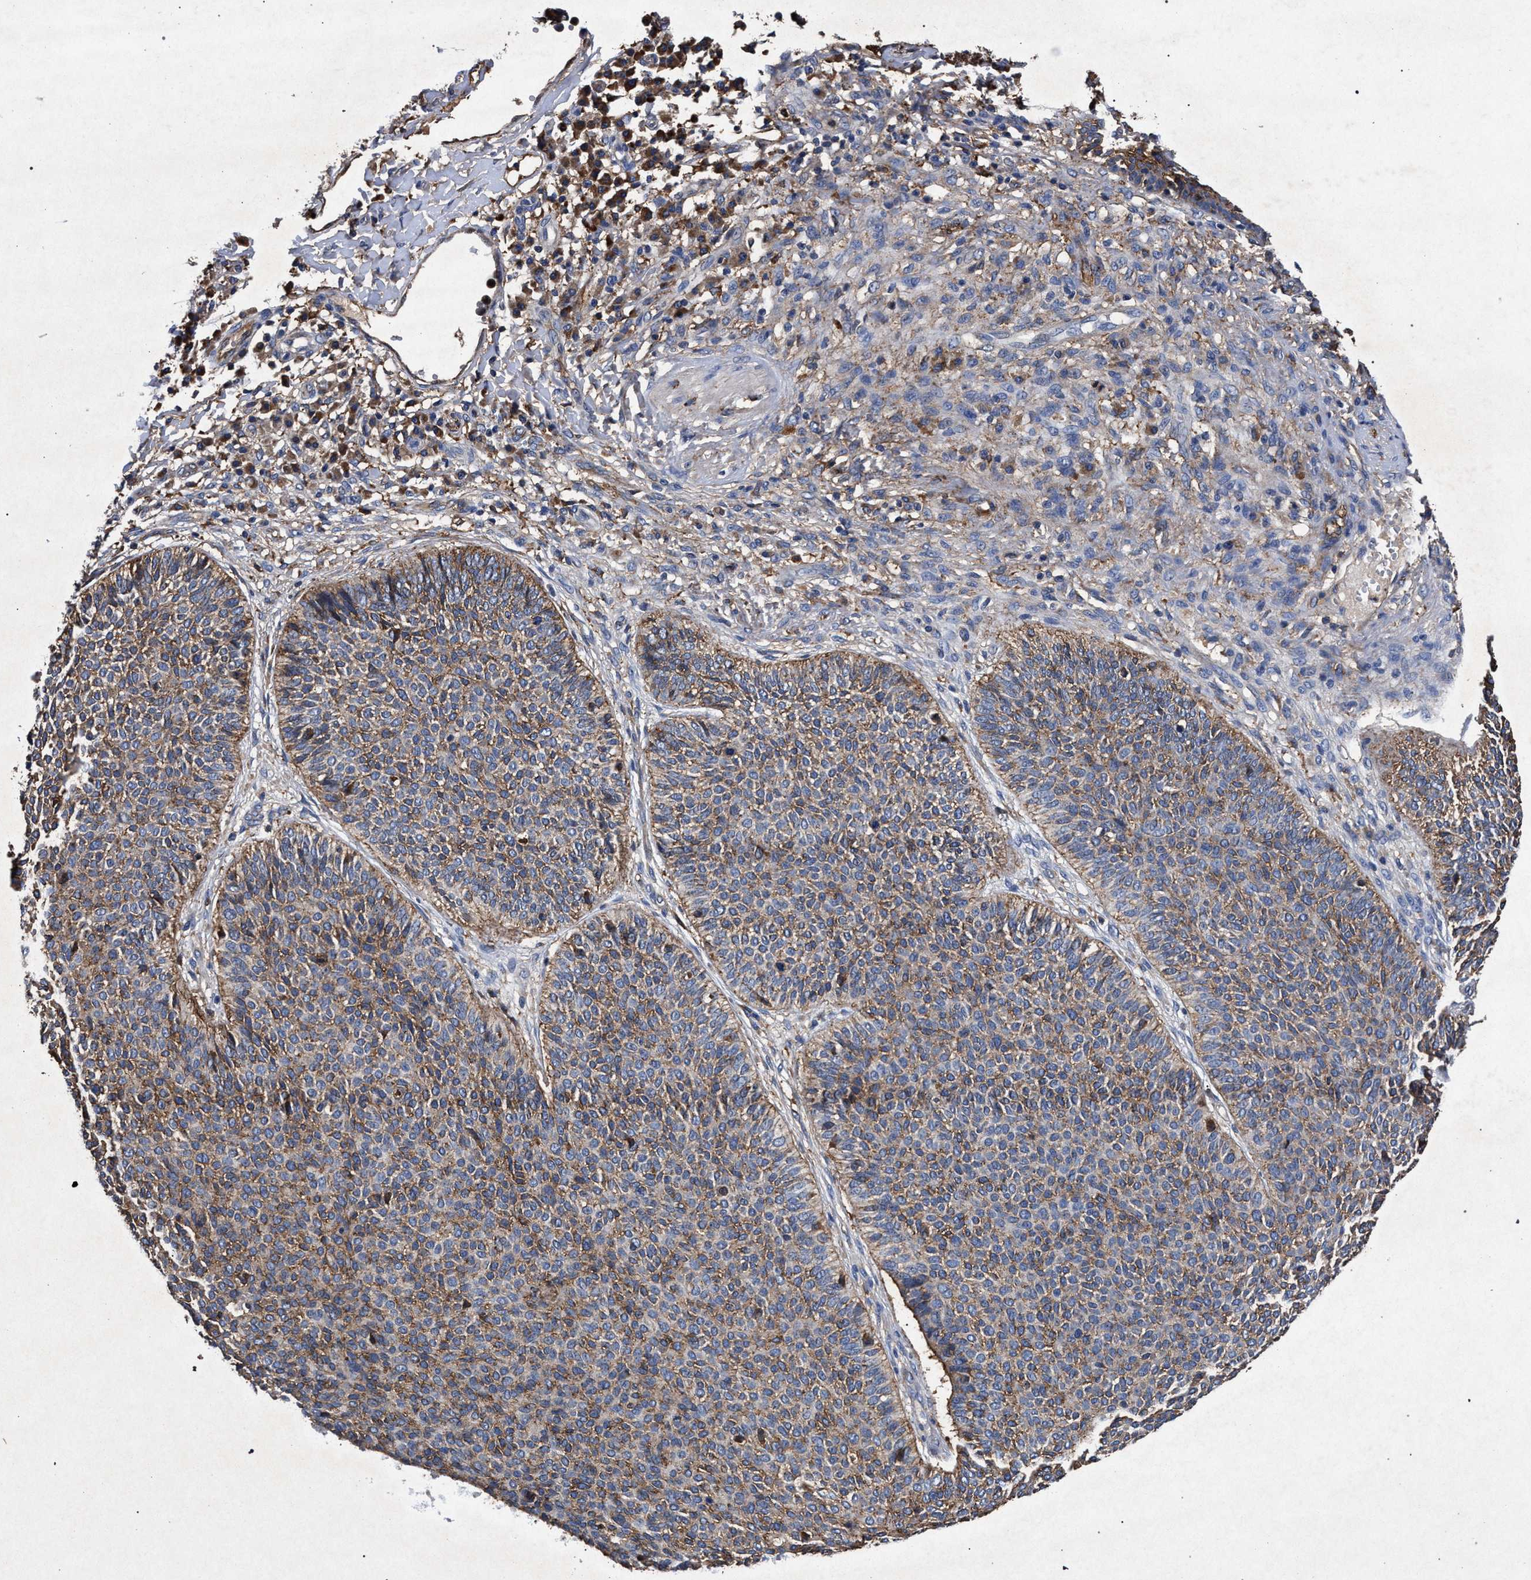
{"staining": {"intensity": "weak", "quantity": ">75%", "location": "cytoplasmic/membranous"}, "tissue": "skin cancer", "cell_type": "Tumor cells", "image_type": "cancer", "snomed": [{"axis": "morphology", "description": "Normal tissue, NOS"}, {"axis": "morphology", "description": "Basal cell carcinoma"}, {"axis": "topography", "description": "Skin"}], "caption": "A brown stain highlights weak cytoplasmic/membranous expression of a protein in human skin basal cell carcinoma tumor cells.", "gene": "MARCKS", "patient": {"sex": "male", "age": 52}}